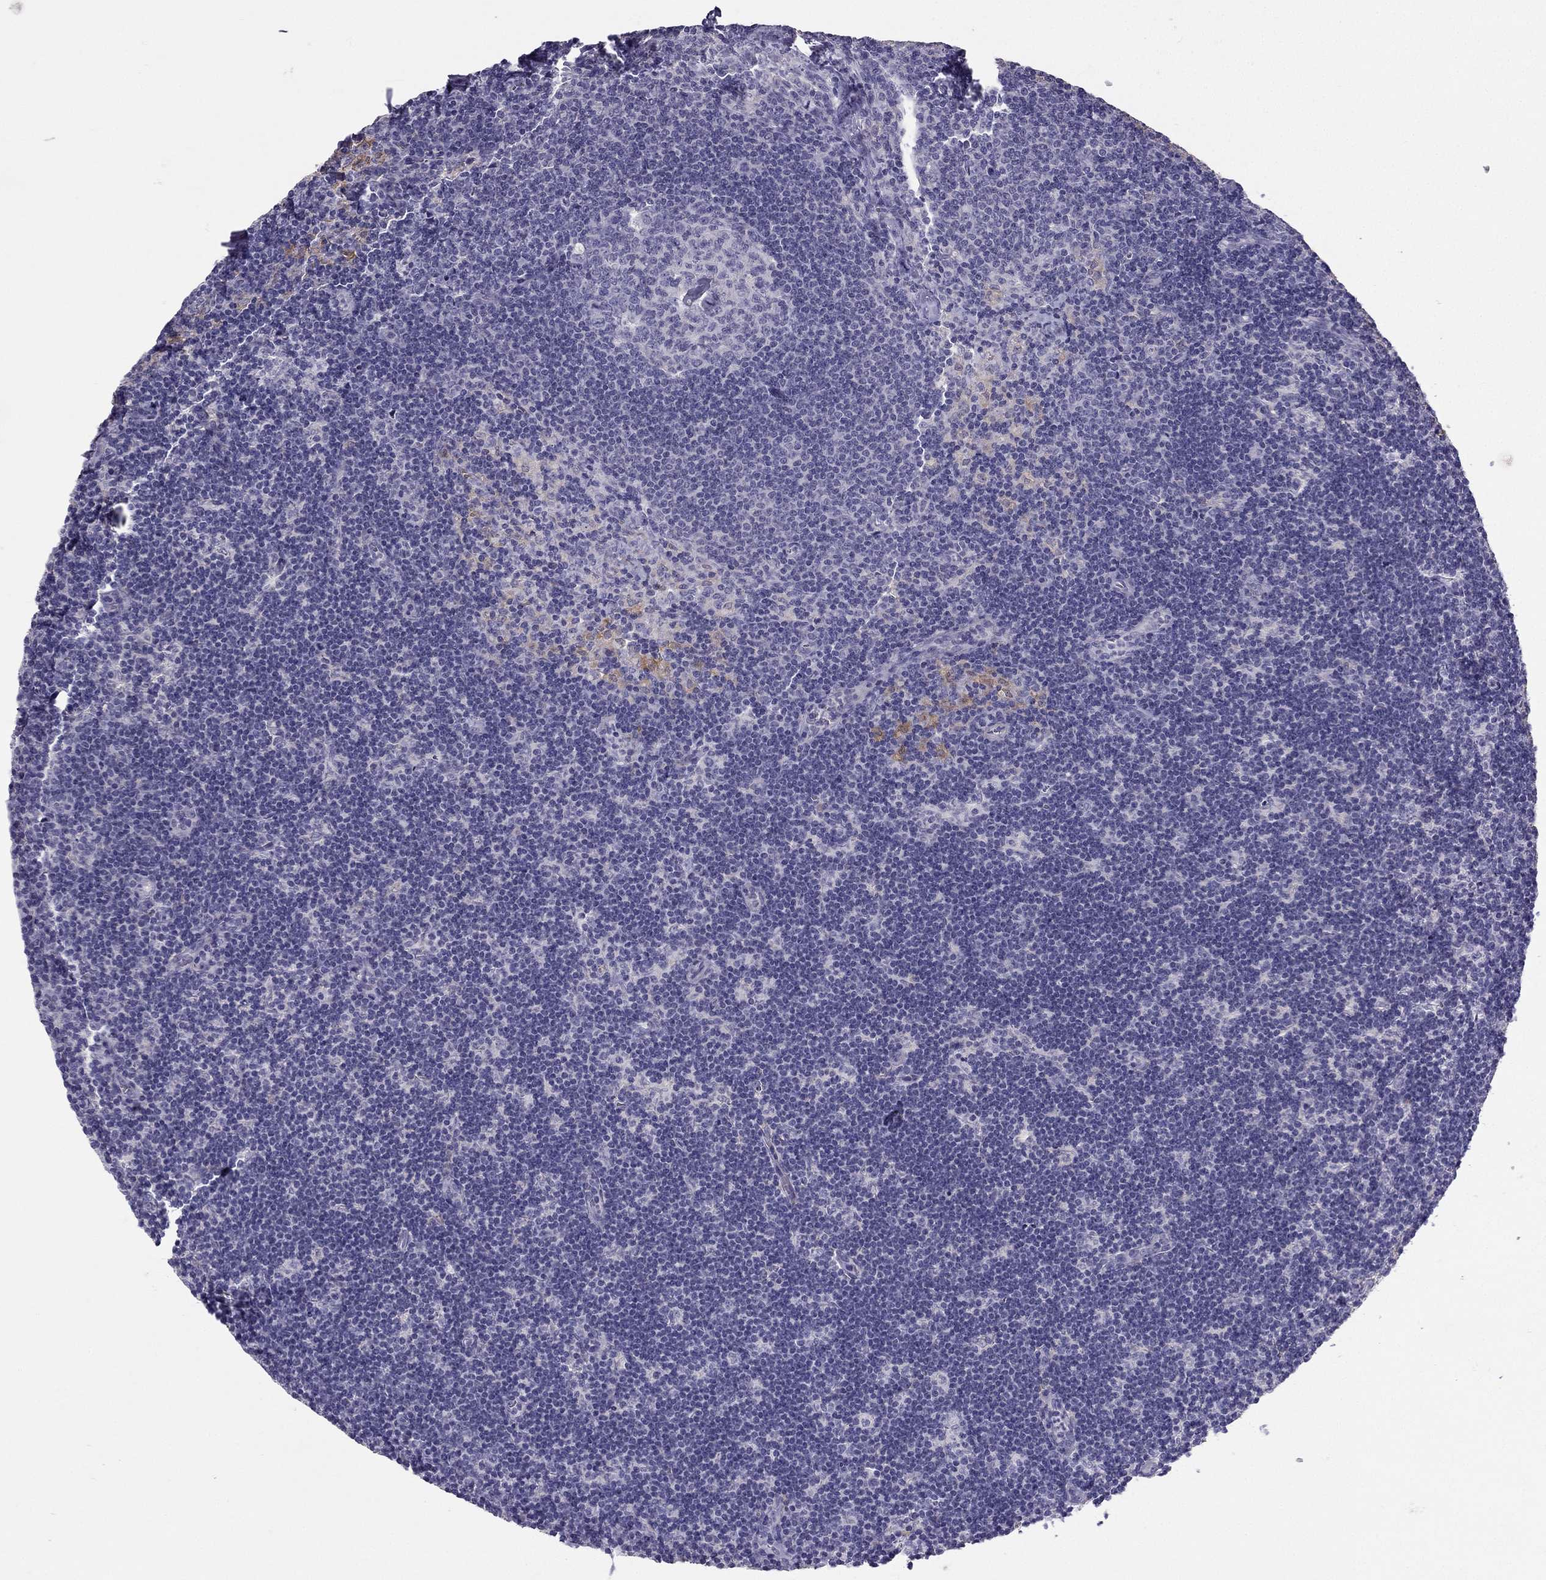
{"staining": {"intensity": "negative", "quantity": "none", "location": "none"}, "tissue": "lymph node", "cell_type": "Germinal center cells", "image_type": "normal", "snomed": [{"axis": "morphology", "description": "Normal tissue, NOS"}, {"axis": "topography", "description": "Lymph node"}], "caption": "Immunohistochemical staining of unremarkable lymph node displays no significant expression in germinal center cells. (DAB immunohistochemistry (IHC) with hematoxylin counter stain).", "gene": "LMTK3", "patient": {"sex": "female", "age": 34}}